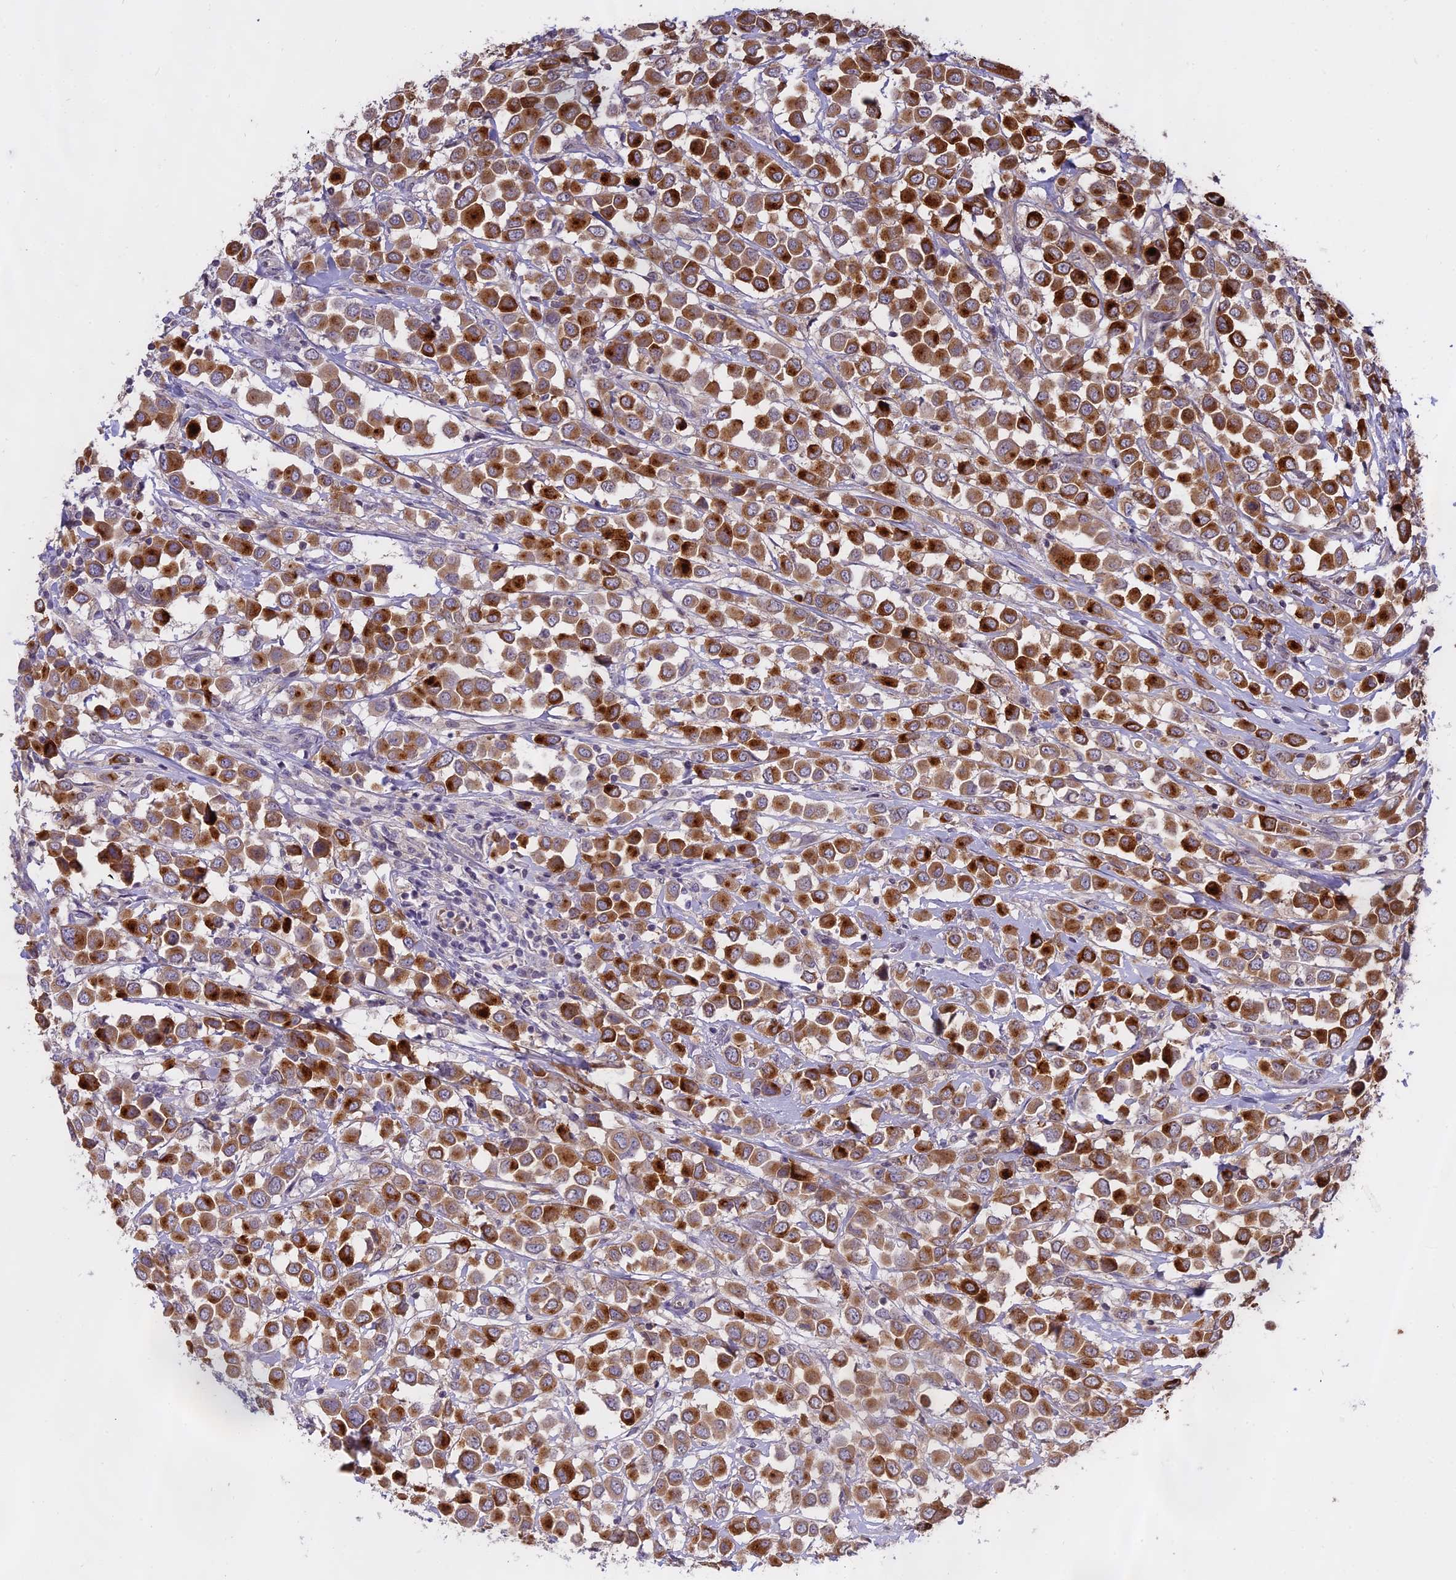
{"staining": {"intensity": "strong", "quantity": ">75%", "location": "cytoplasmic/membranous"}, "tissue": "breast cancer", "cell_type": "Tumor cells", "image_type": "cancer", "snomed": [{"axis": "morphology", "description": "Duct carcinoma"}, {"axis": "topography", "description": "Breast"}], "caption": "High-power microscopy captured an immunohistochemistry histopathology image of breast cancer, revealing strong cytoplasmic/membranous staining in about >75% of tumor cells.", "gene": "WFDC2", "patient": {"sex": "female", "age": 61}}